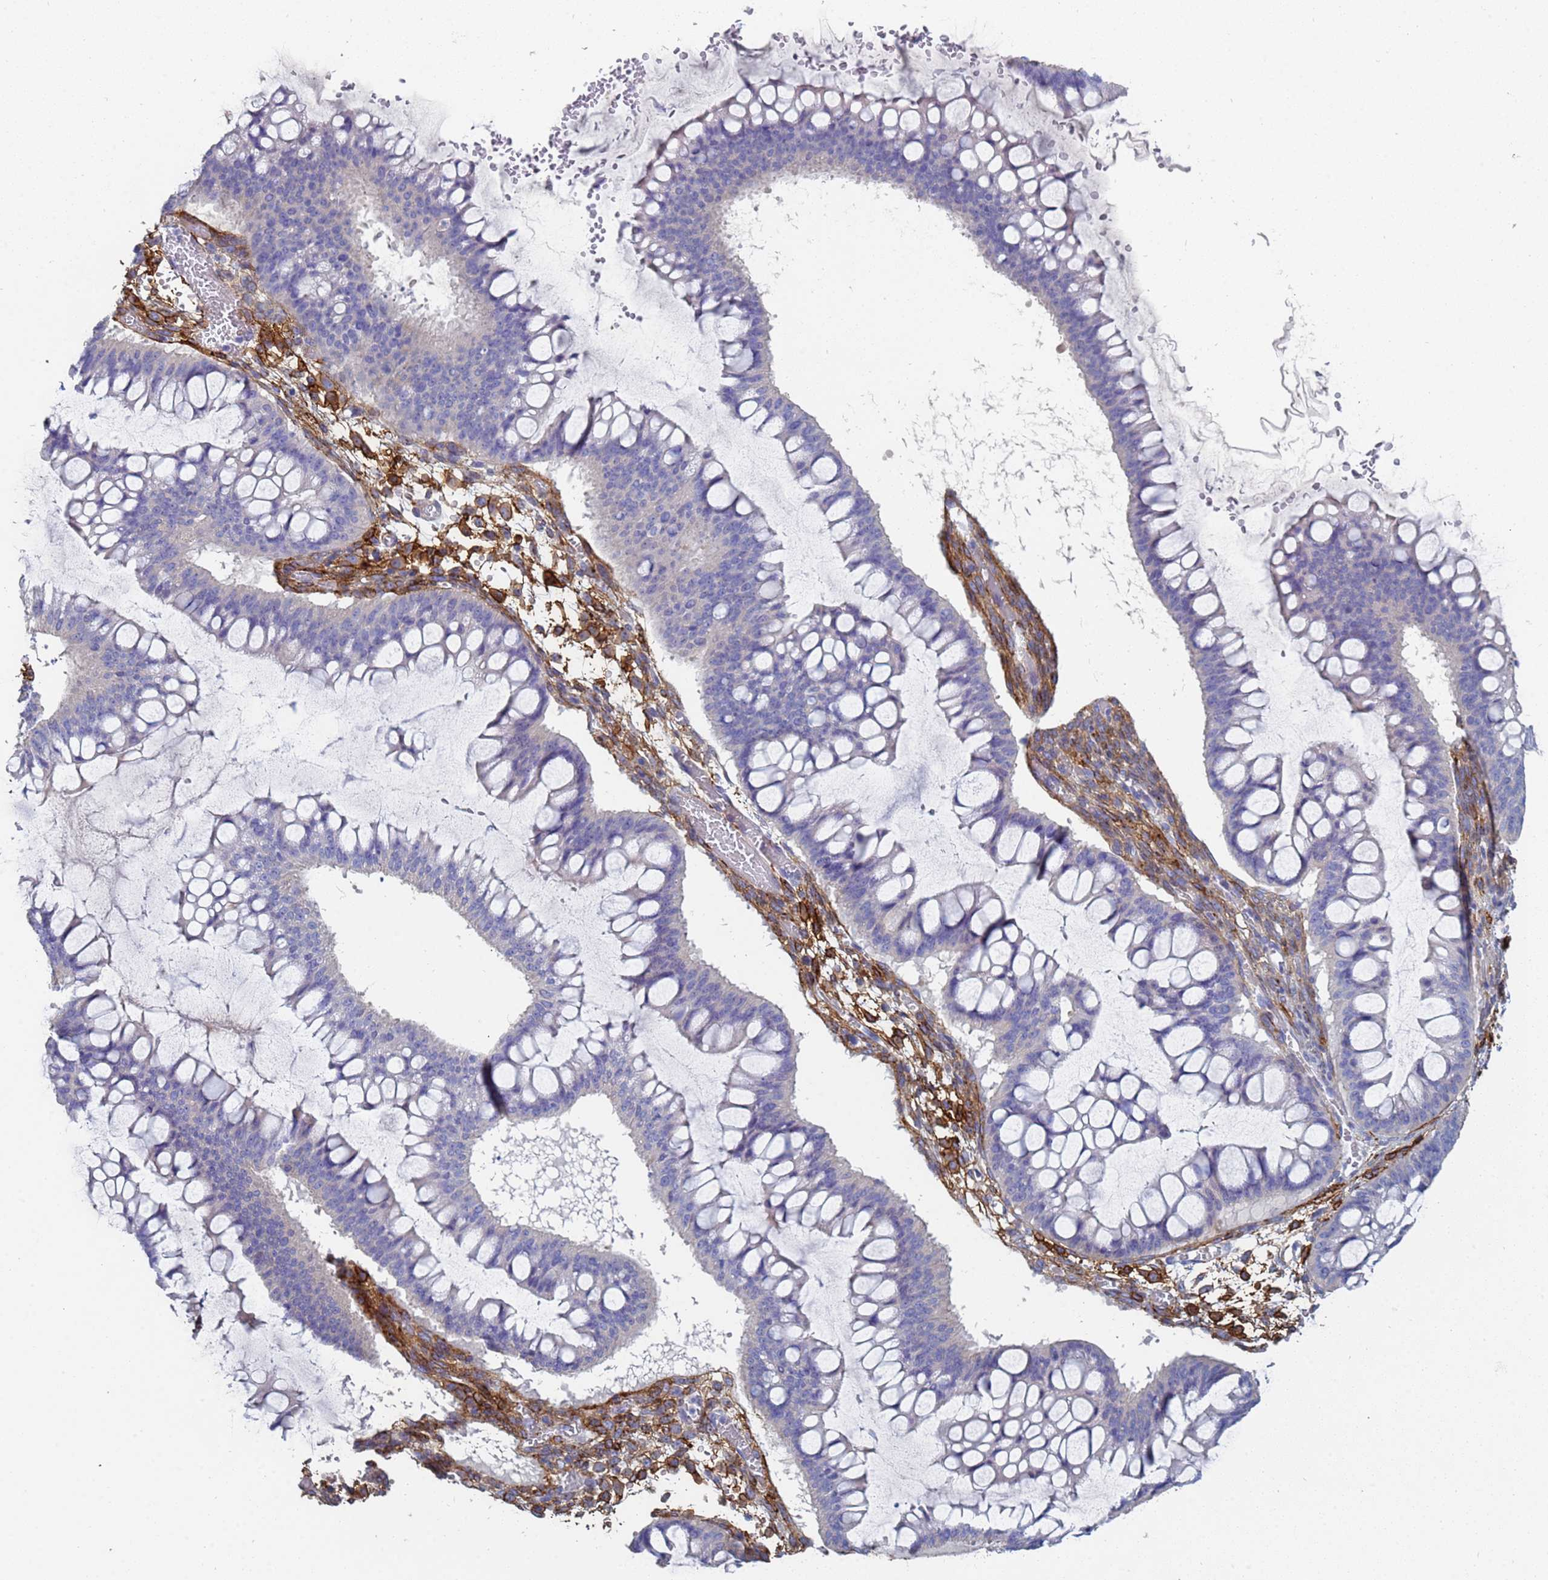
{"staining": {"intensity": "negative", "quantity": "none", "location": "none"}, "tissue": "ovarian cancer", "cell_type": "Tumor cells", "image_type": "cancer", "snomed": [{"axis": "morphology", "description": "Cystadenocarcinoma, mucinous, NOS"}, {"axis": "topography", "description": "Ovary"}], "caption": "Immunohistochemical staining of ovarian cancer displays no significant expression in tumor cells.", "gene": "ABCA8", "patient": {"sex": "female", "age": 73}}